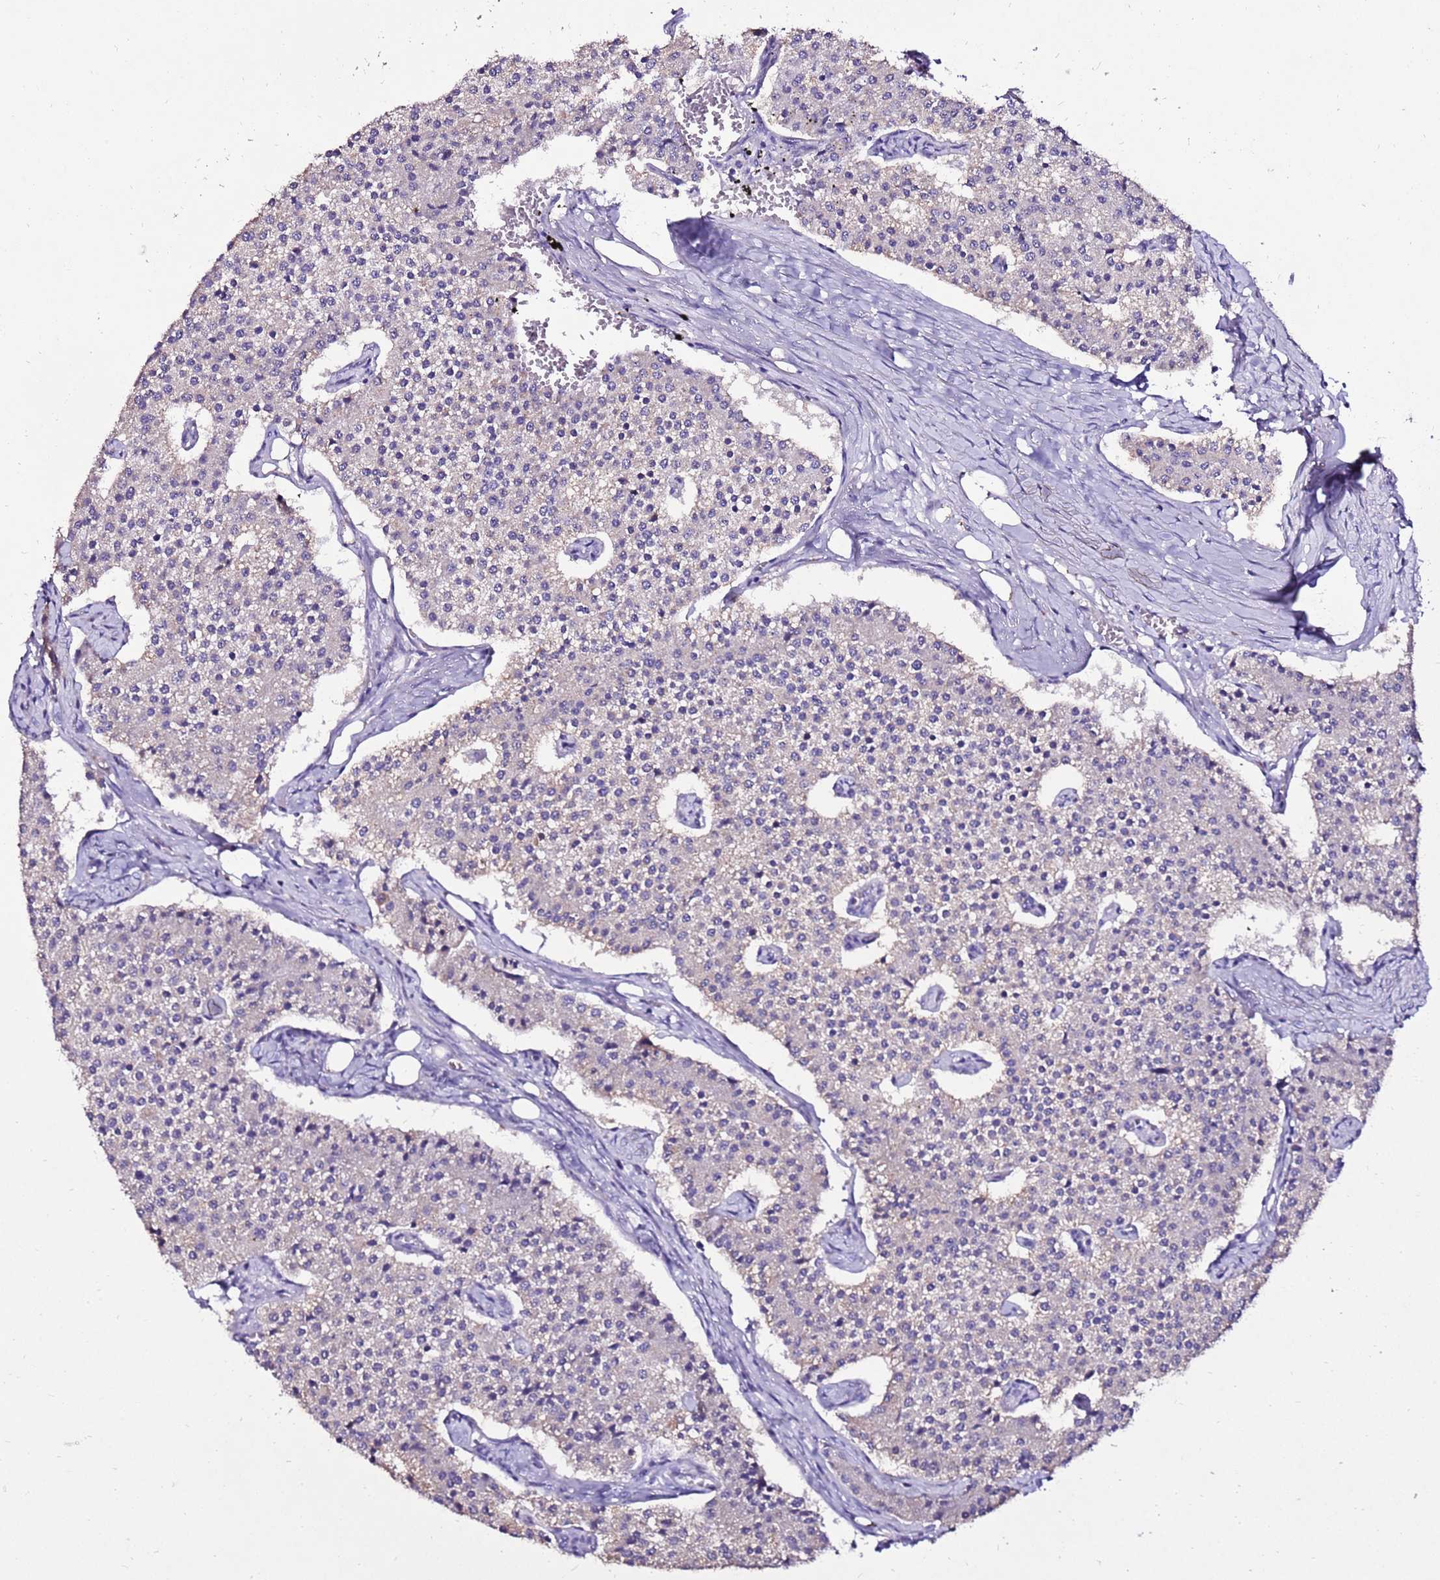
{"staining": {"intensity": "negative", "quantity": "none", "location": "none"}, "tissue": "carcinoid", "cell_type": "Tumor cells", "image_type": "cancer", "snomed": [{"axis": "morphology", "description": "Carcinoid, malignant, NOS"}, {"axis": "topography", "description": "Colon"}], "caption": "Tumor cells show no significant protein positivity in carcinoid.", "gene": "TMEM106C", "patient": {"sex": "female", "age": 52}}